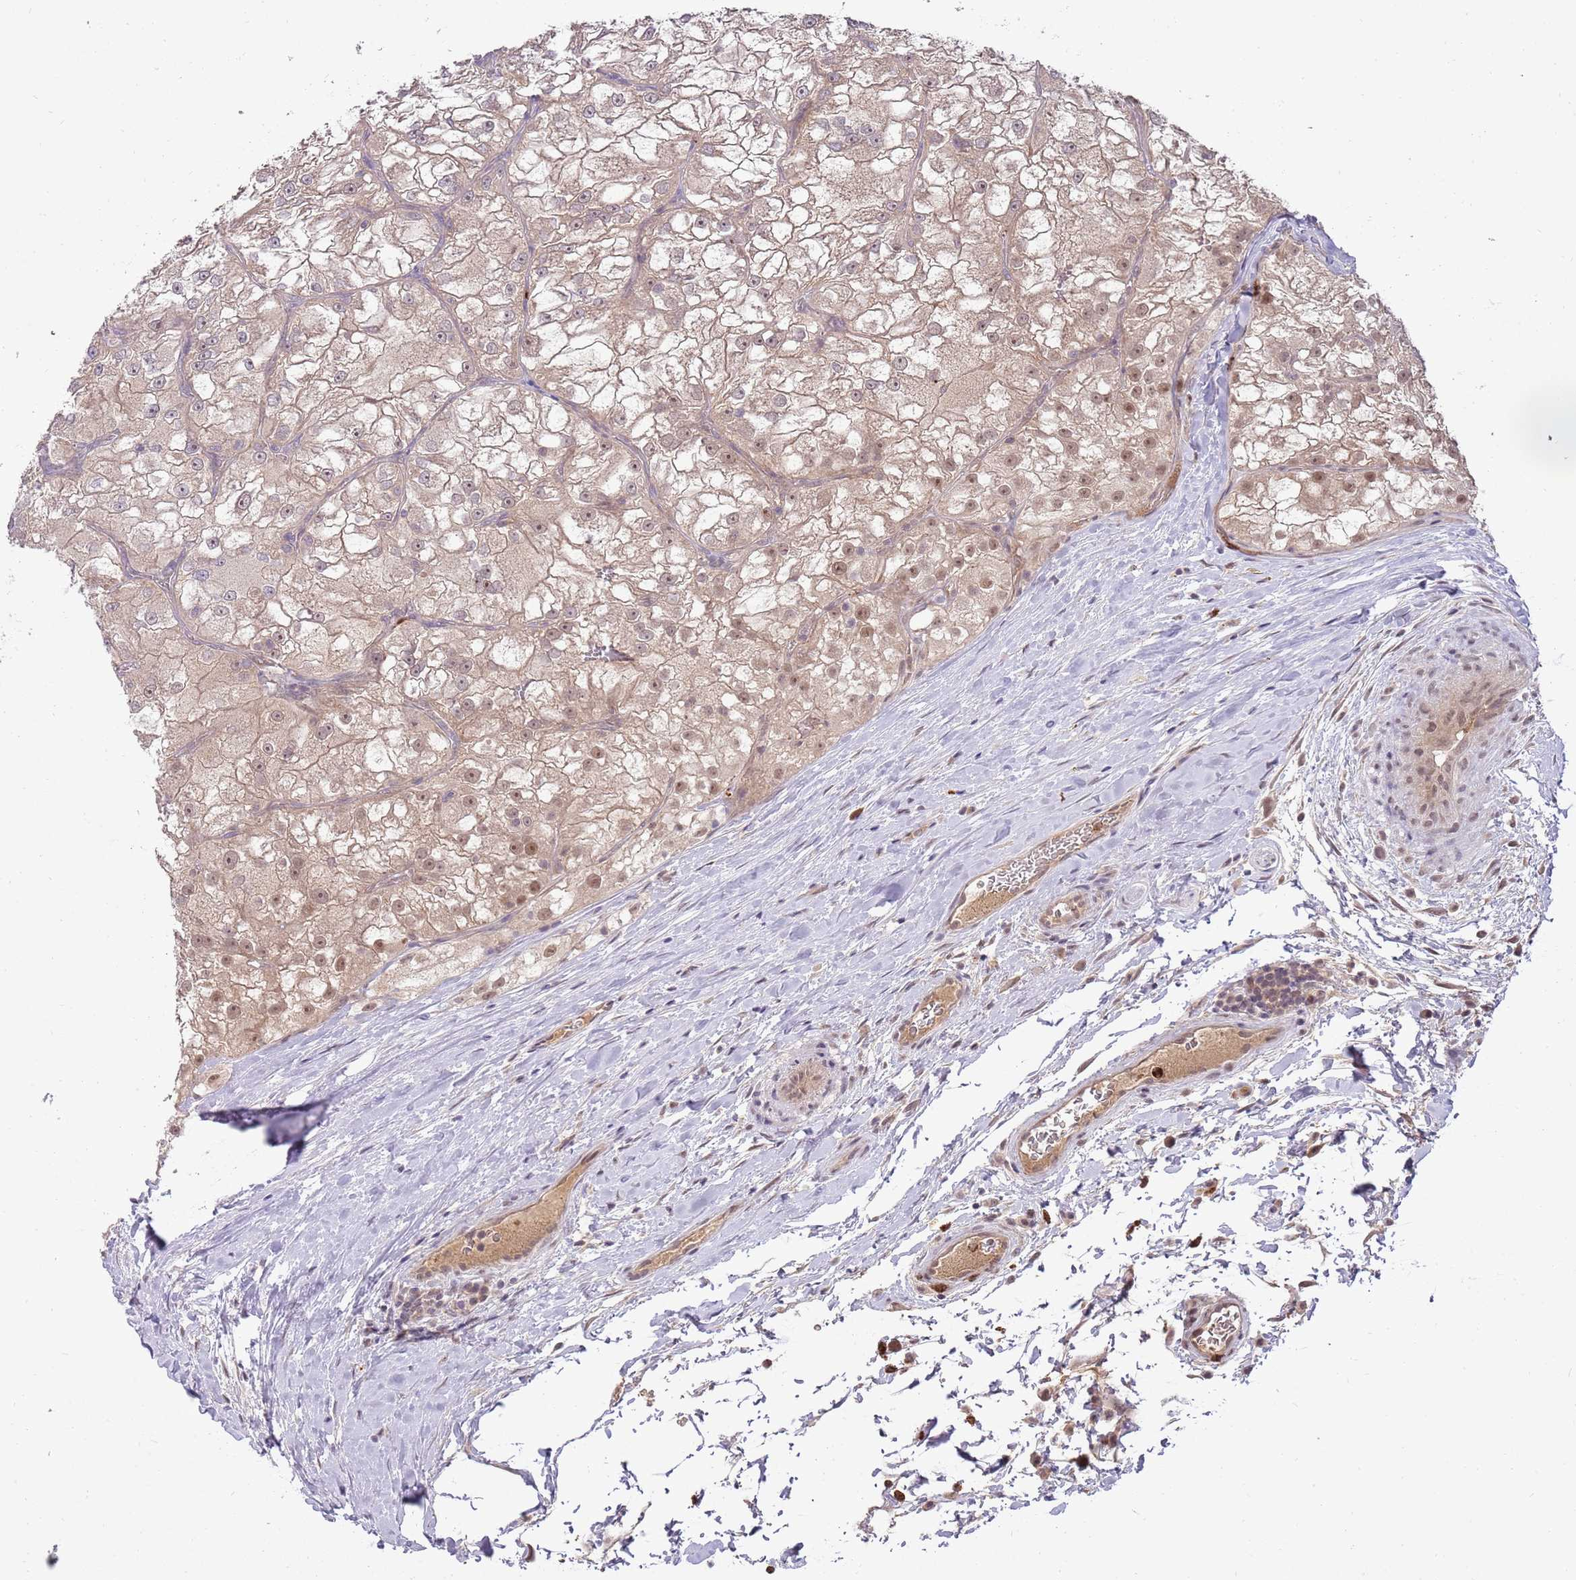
{"staining": {"intensity": "moderate", "quantity": "<25%", "location": "cytoplasmic/membranous,nuclear"}, "tissue": "renal cancer", "cell_type": "Tumor cells", "image_type": "cancer", "snomed": [{"axis": "morphology", "description": "Adenocarcinoma, NOS"}, {"axis": "topography", "description": "Kidney"}], "caption": "Protein expression by IHC reveals moderate cytoplasmic/membranous and nuclear staining in approximately <25% of tumor cells in renal cancer. (DAB IHC, brown staining for protein, blue staining for nuclei).", "gene": "NBPF6", "patient": {"sex": "female", "age": 72}}